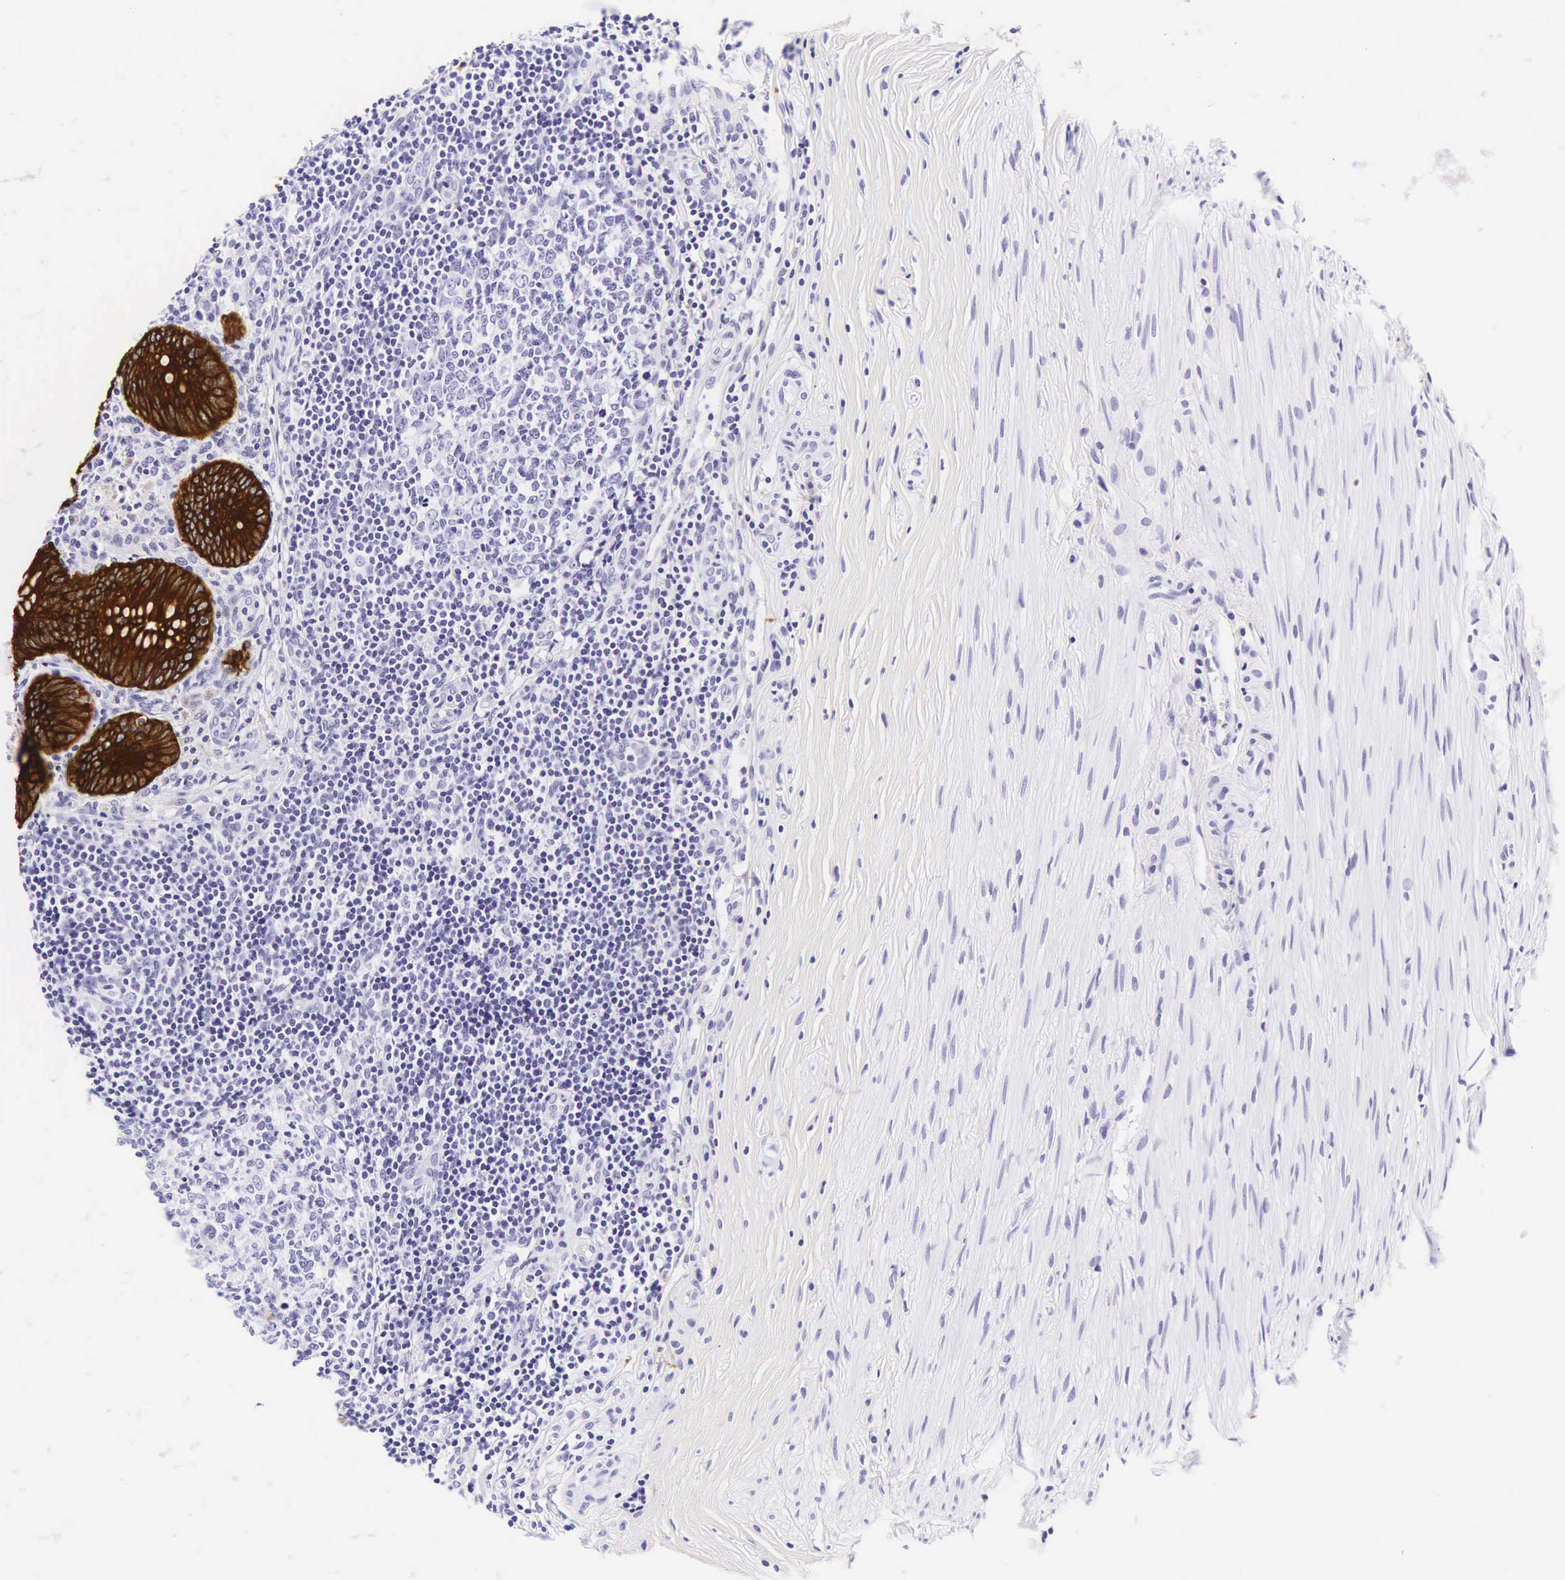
{"staining": {"intensity": "strong", "quantity": ">75%", "location": "cytoplasmic/membranous"}, "tissue": "appendix", "cell_type": "Glandular cells", "image_type": "normal", "snomed": [{"axis": "morphology", "description": "Normal tissue, NOS"}, {"axis": "topography", "description": "Appendix"}], "caption": "High-magnification brightfield microscopy of benign appendix stained with DAB (3,3'-diaminobenzidine) (brown) and counterstained with hematoxylin (blue). glandular cells exhibit strong cytoplasmic/membranous positivity is identified in about>75% of cells. The staining was performed using DAB (3,3'-diaminobenzidine), with brown indicating positive protein expression. Nuclei are stained blue with hematoxylin.", "gene": "KRT18", "patient": {"sex": "female", "age": 34}}